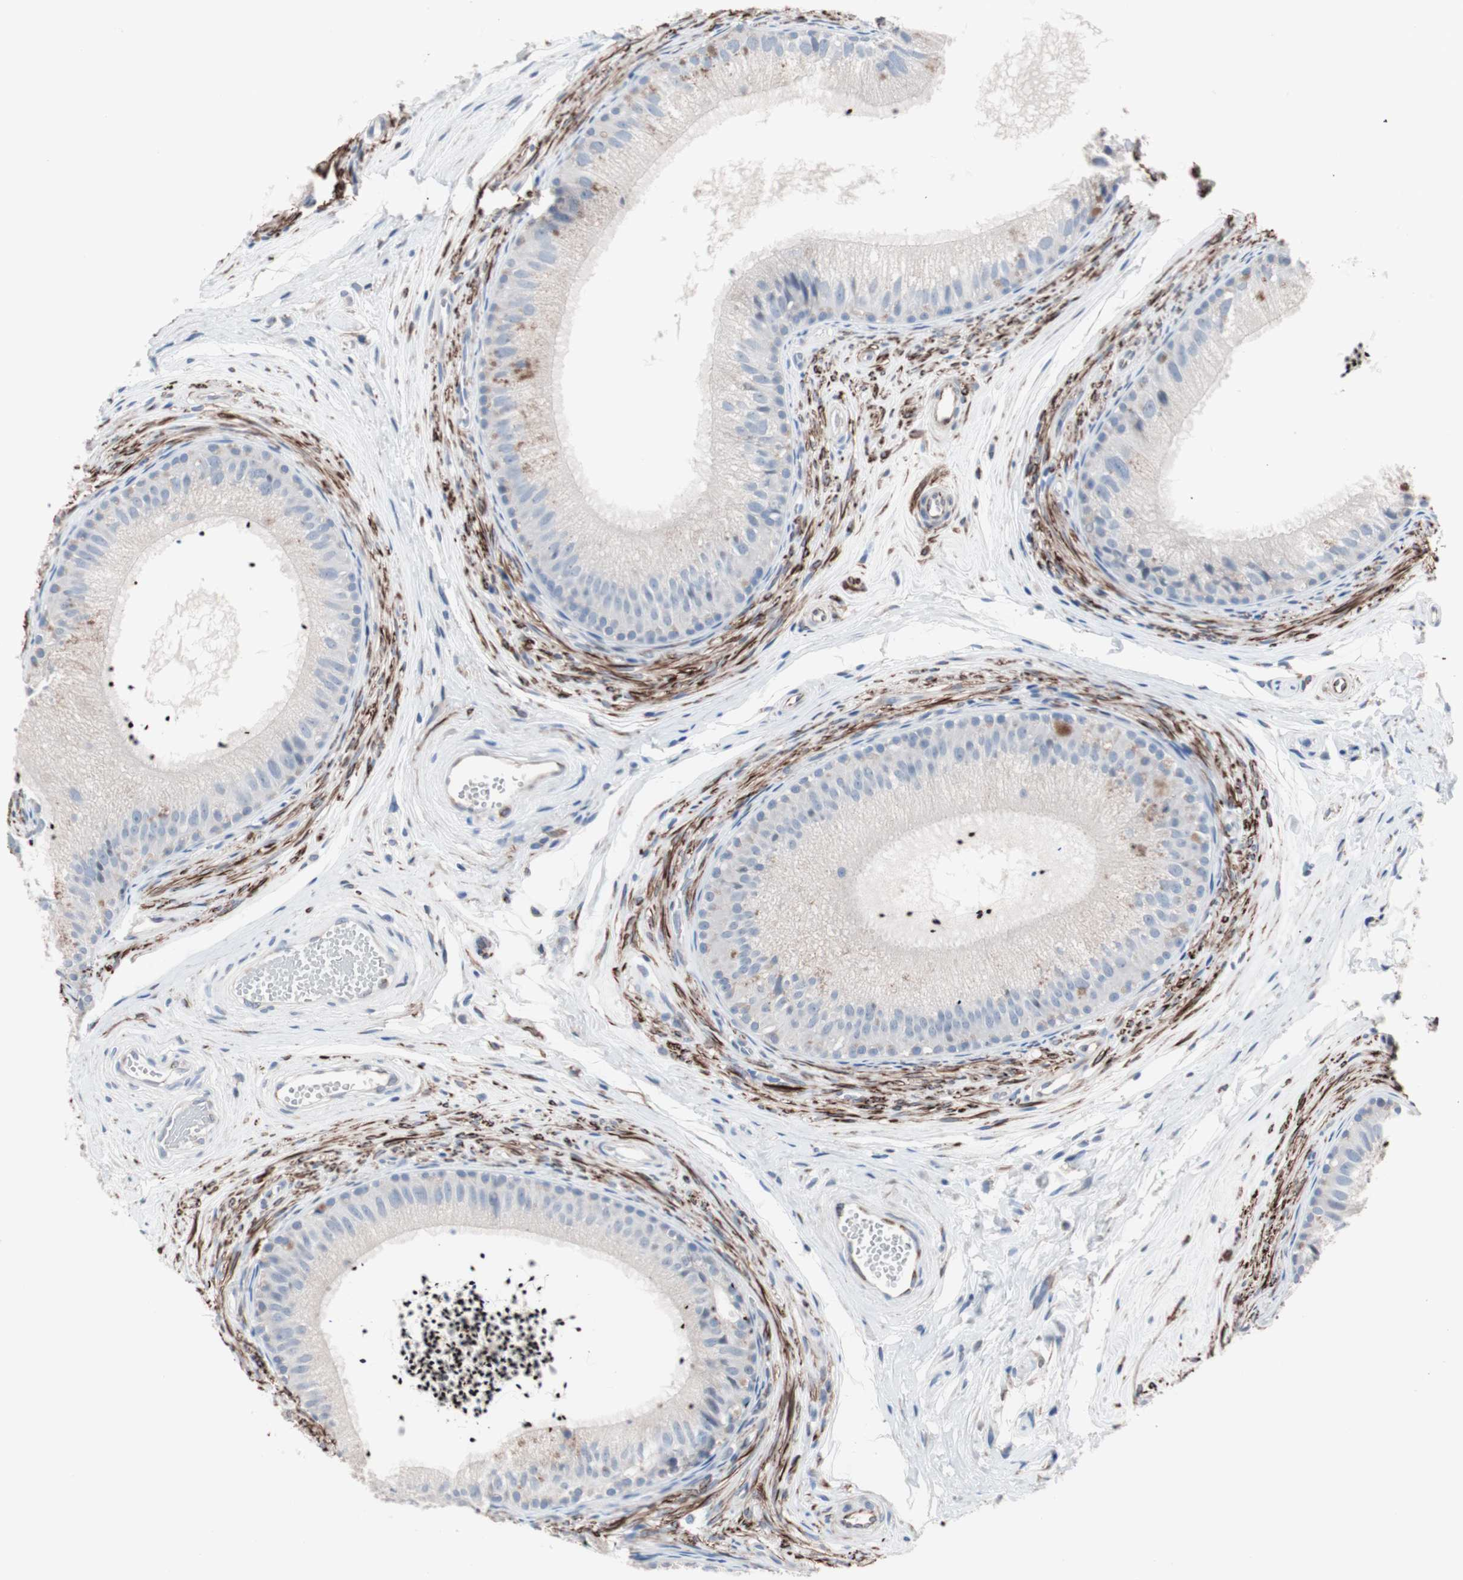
{"staining": {"intensity": "weak", "quantity": "<25%", "location": "cytoplasmic/membranous"}, "tissue": "epididymis", "cell_type": "Glandular cells", "image_type": "normal", "snomed": [{"axis": "morphology", "description": "Normal tissue, NOS"}, {"axis": "topography", "description": "Epididymis"}], "caption": "High power microscopy micrograph of an IHC image of unremarkable epididymis, revealing no significant expression in glandular cells.", "gene": "ULBP1", "patient": {"sex": "male", "age": 56}}